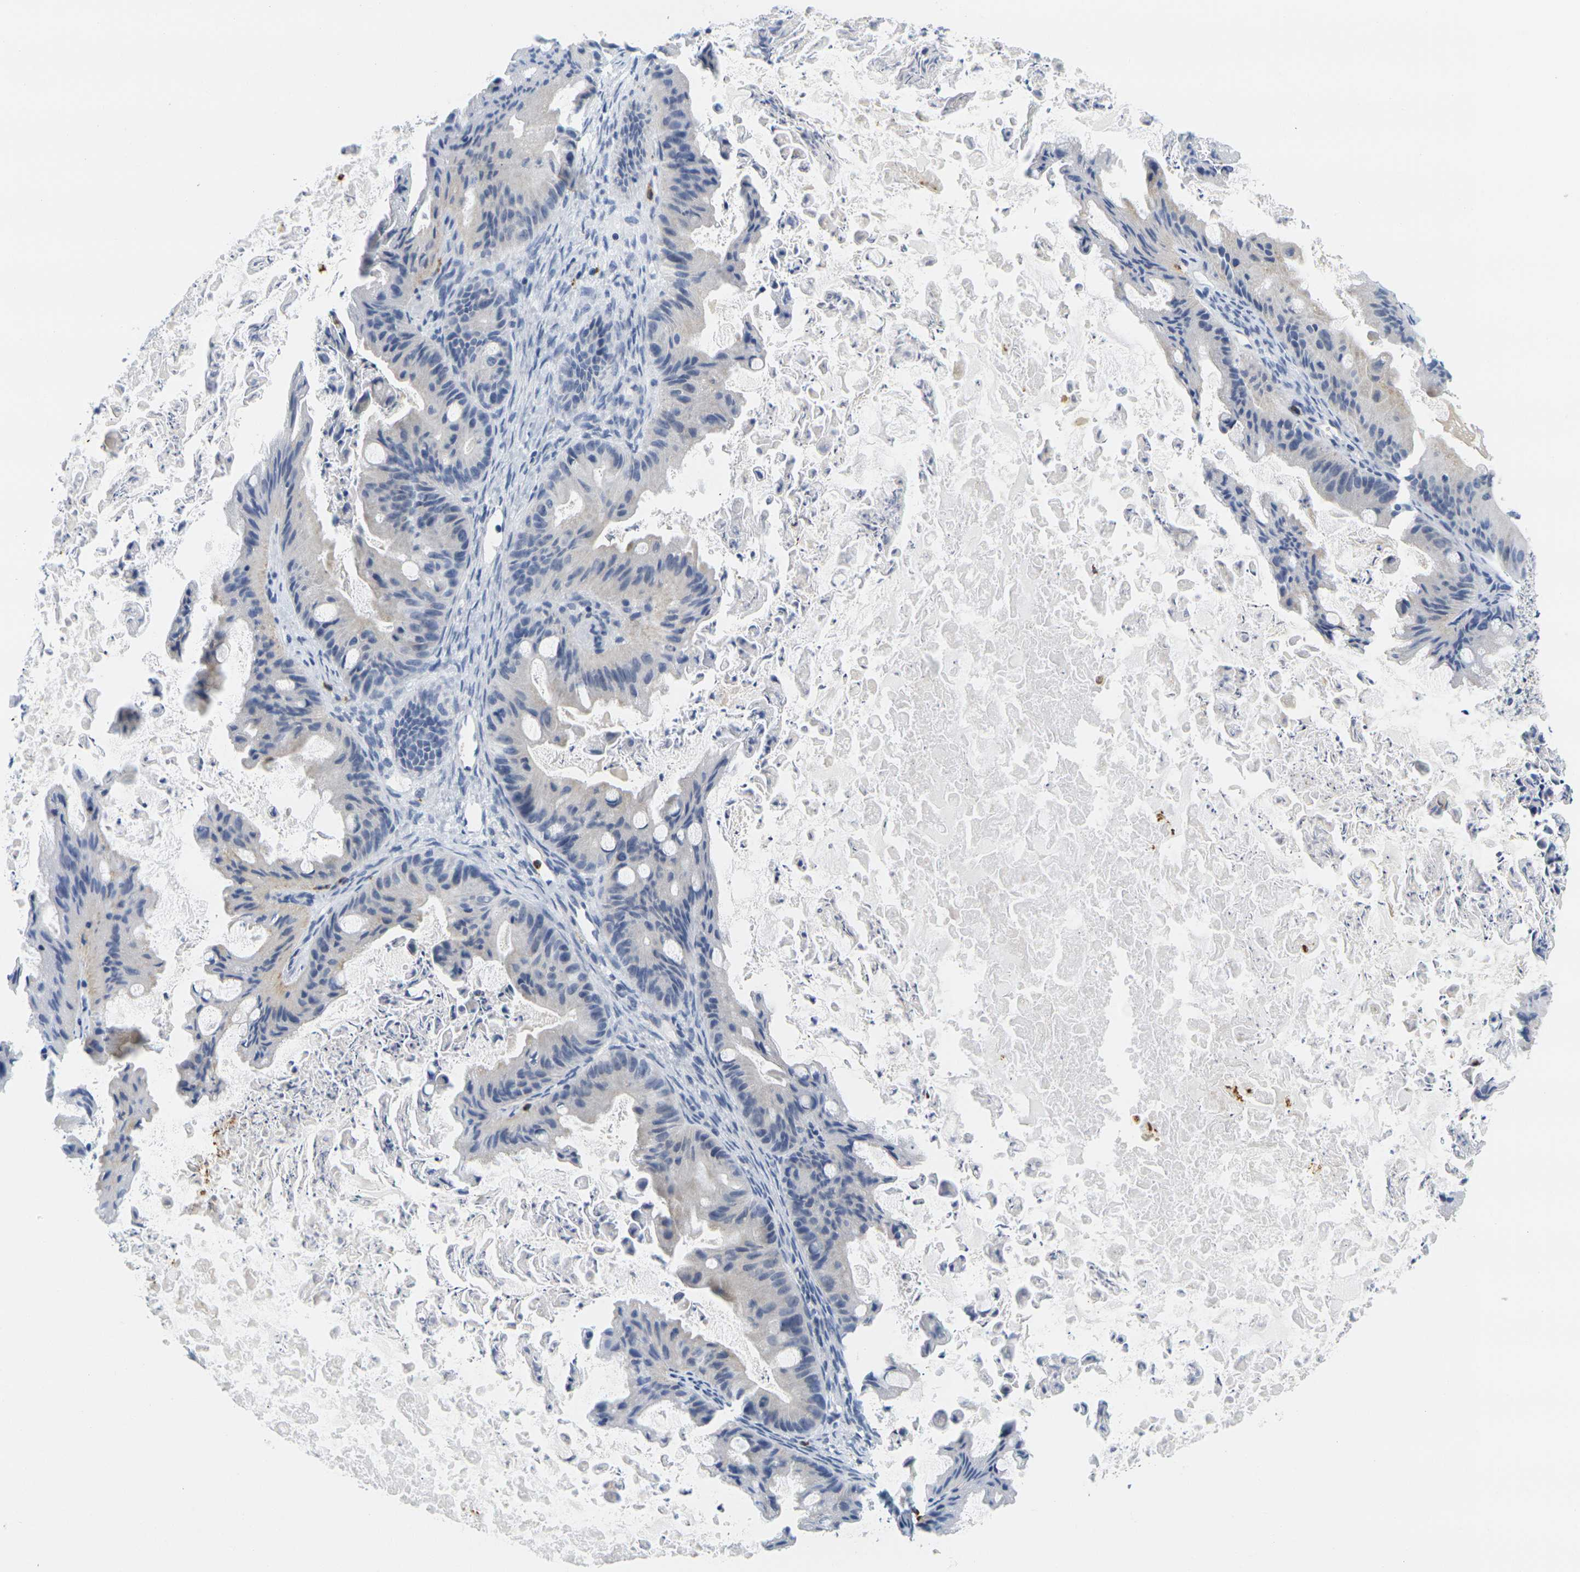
{"staining": {"intensity": "negative", "quantity": "none", "location": "none"}, "tissue": "ovarian cancer", "cell_type": "Tumor cells", "image_type": "cancer", "snomed": [{"axis": "morphology", "description": "Cystadenocarcinoma, mucinous, NOS"}, {"axis": "topography", "description": "Ovary"}], "caption": "IHC photomicrograph of mucinous cystadenocarcinoma (ovarian) stained for a protein (brown), which demonstrates no positivity in tumor cells.", "gene": "KLK5", "patient": {"sex": "female", "age": 37}}